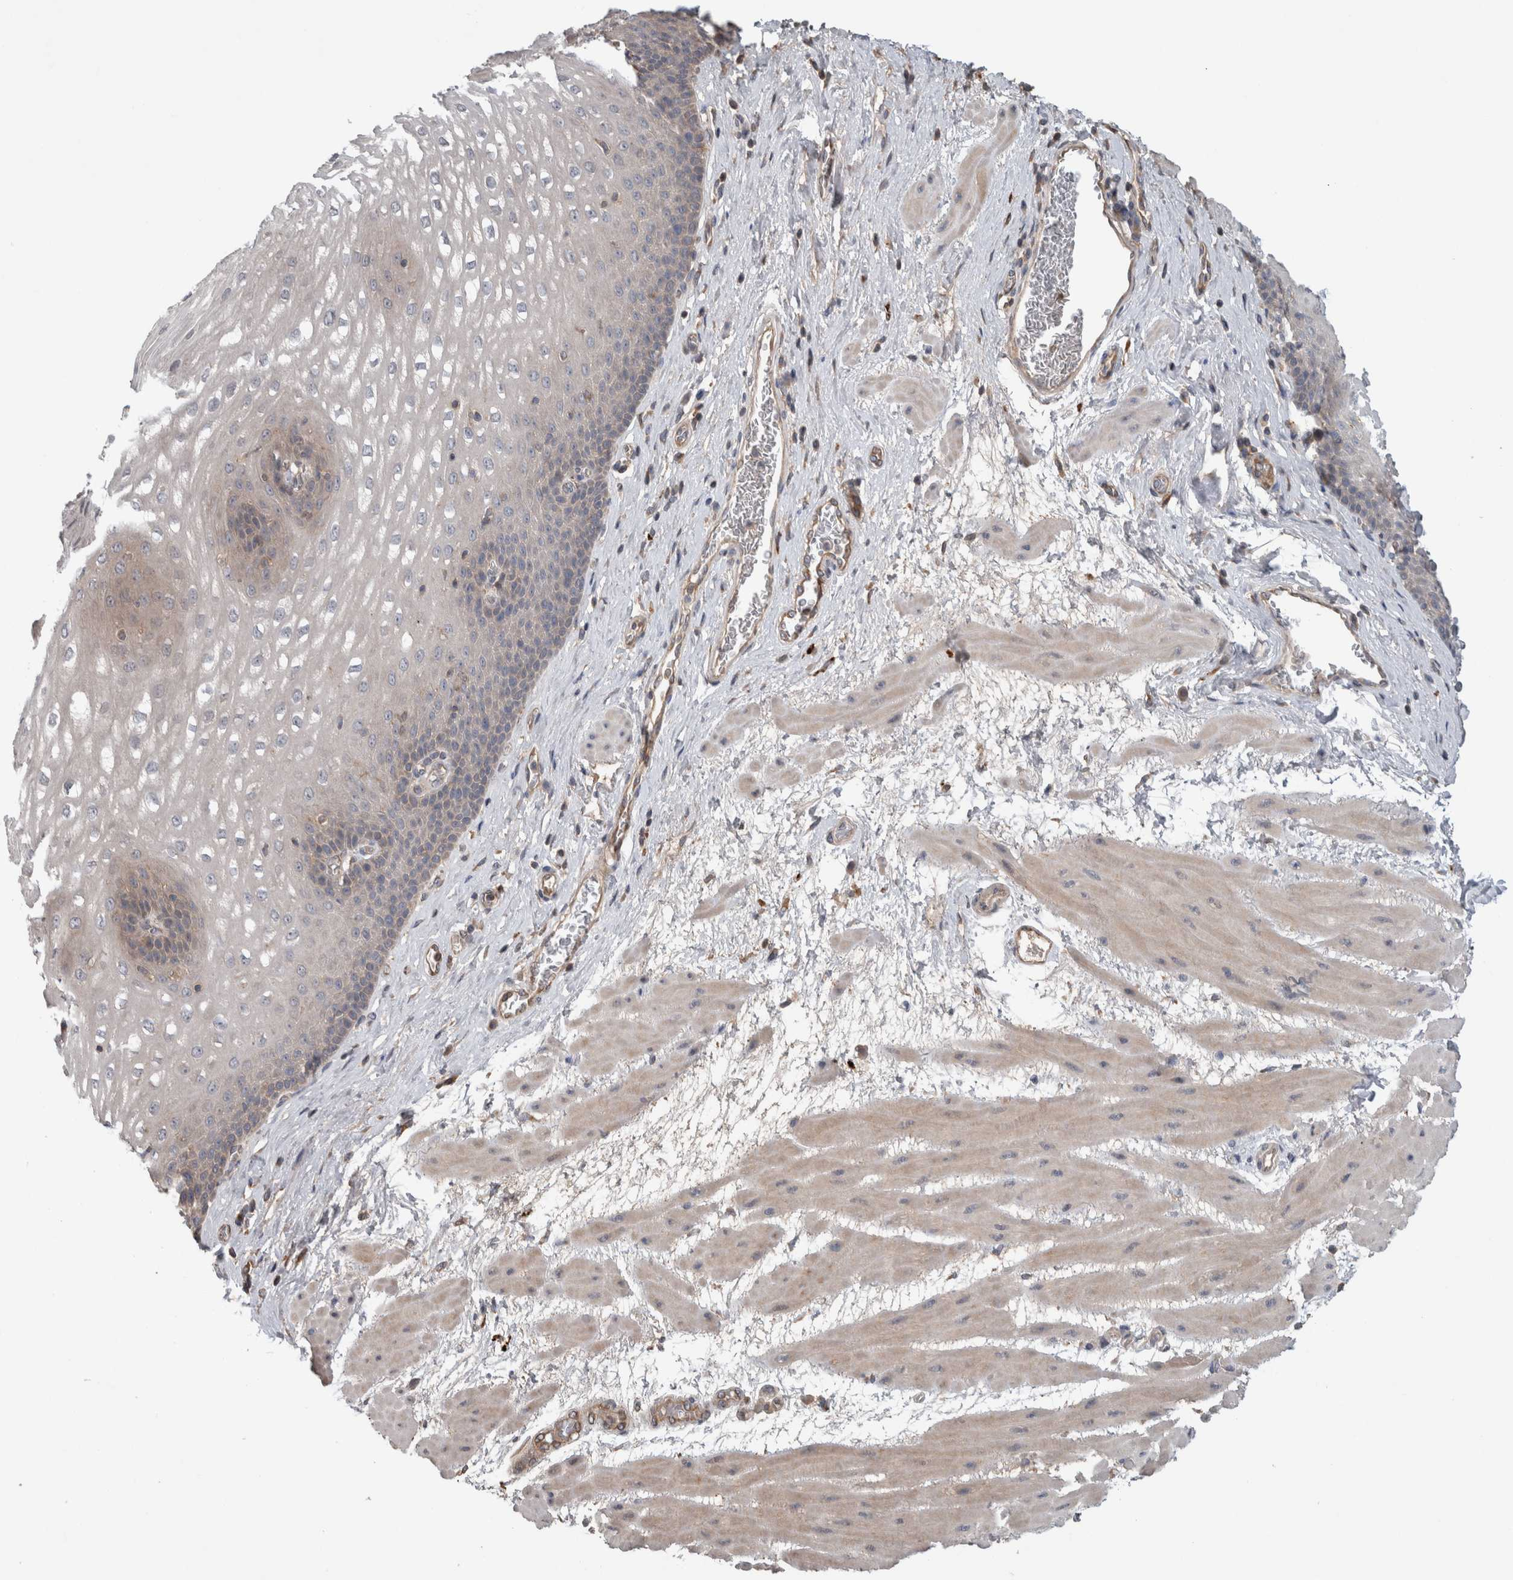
{"staining": {"intensity": "weak", "quantity": "<25%", "location": "cytoplasmic/membranous"}, "tissue": "esophagus", "cell_type": "Squamous epithelial cells", "image_type": "normal", "snomed": [{"axis": "morphology", "description": "Normal tissue, NOS"}, {"axis": "topography", "description": "Esophagus"}], "caption": "An IHC micrograph of normal esophagus is shown. There is no staining in squamous epithelial cells of esophagus.", "gene": "TARBP1", "patient": {"sex": "male", "age": 48}}